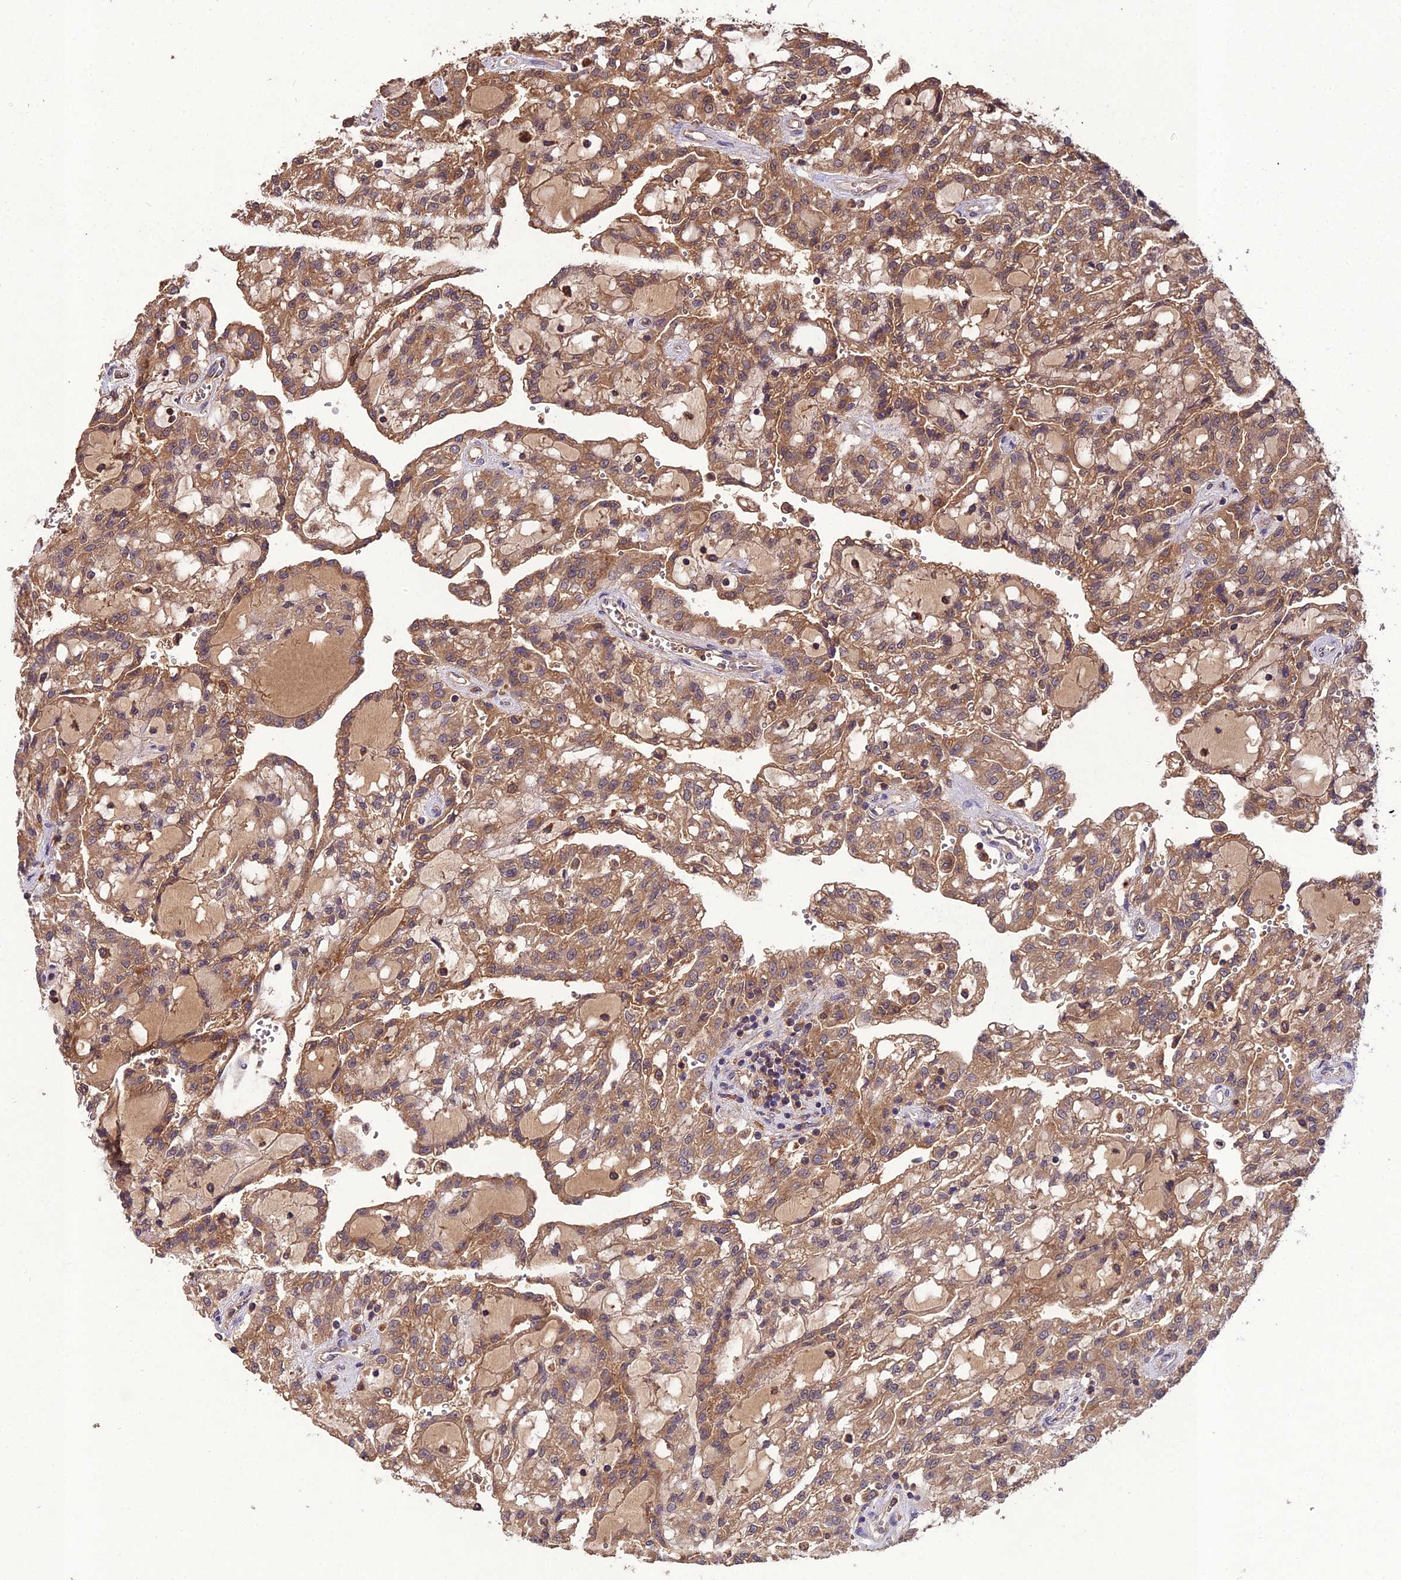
{"staining": {"intensity": "moderate", "quantity": ">75%", "location": "cytoplasmic/membranous"}, "tissue": "renal cancer", "cell_type": "Tumor cells", "image_type": "cancer", "snomed": [{"axis": "morphology", "description": "Adenocarcinoma, NOS"}, {"axis": "topography", "description": "Kidney"}], "caption": "There is medium levels of moderate cytoplasmic/membranous positivity in tumor cells of renal adenocarcinoma, as demonstrated by immunohistochemical staining (brown color).", "gene": "TMEM258", "patient": {"sex": "male", "age": 63}}